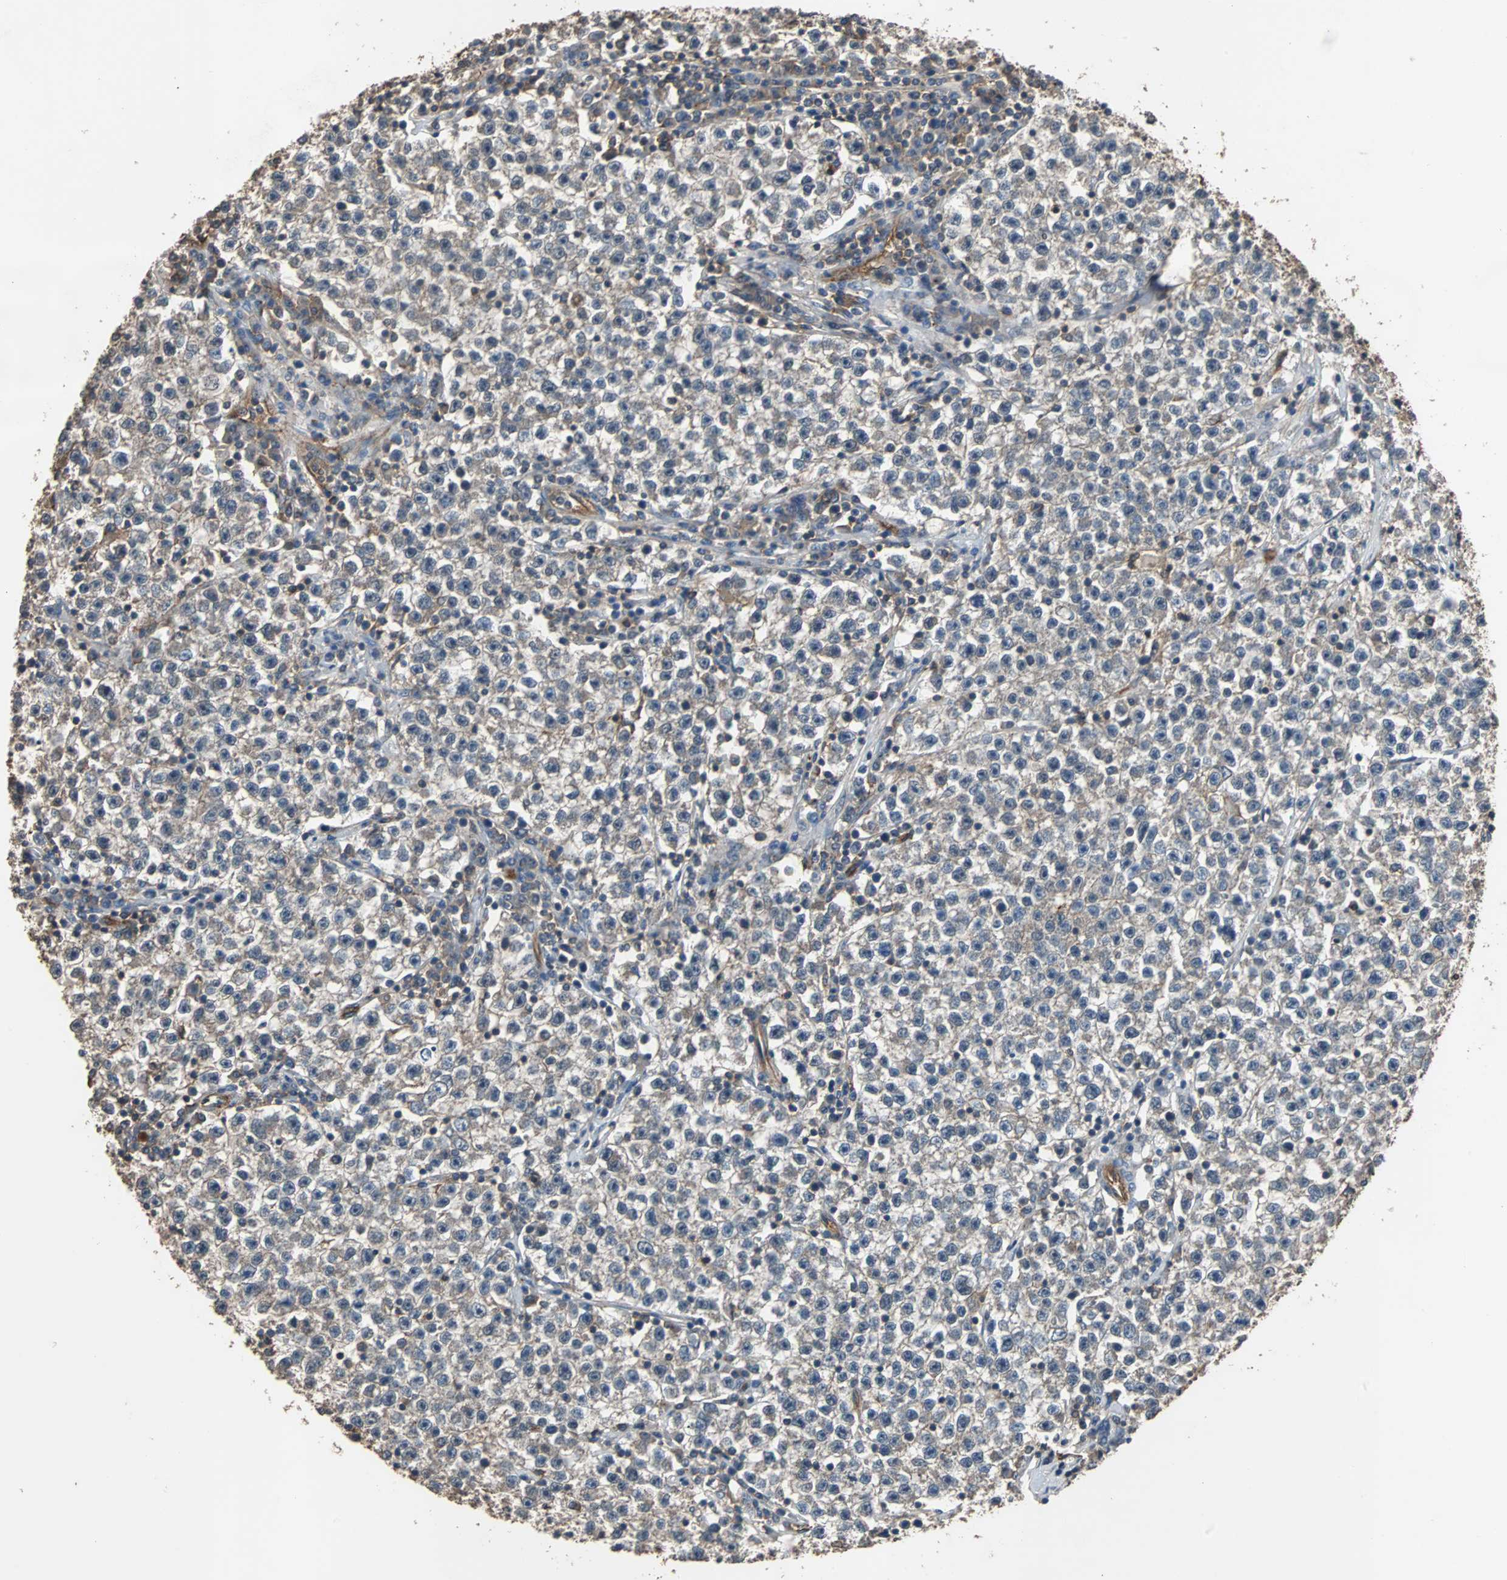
{"staining": {"intensity": "weak", "quantity": "25%-75%", "location": "cytoplasmic/membranous"}, "tissue": "testis cancer", "cell_type": "Tumor cells", "image_type": "cancer", "snomed": [{"axis": "morphology", "description": "Seminoma, NOS"}, {"axis": "topography", "description": "Testis"}], "caption": "Tumor cells exhibit weak cytoplasmic/membranous expression in approximately 25%-75% of cells in testis cancer (seminoma).", "gene": "NDRG1", "patient": {"sex": "male", "age": 22}}